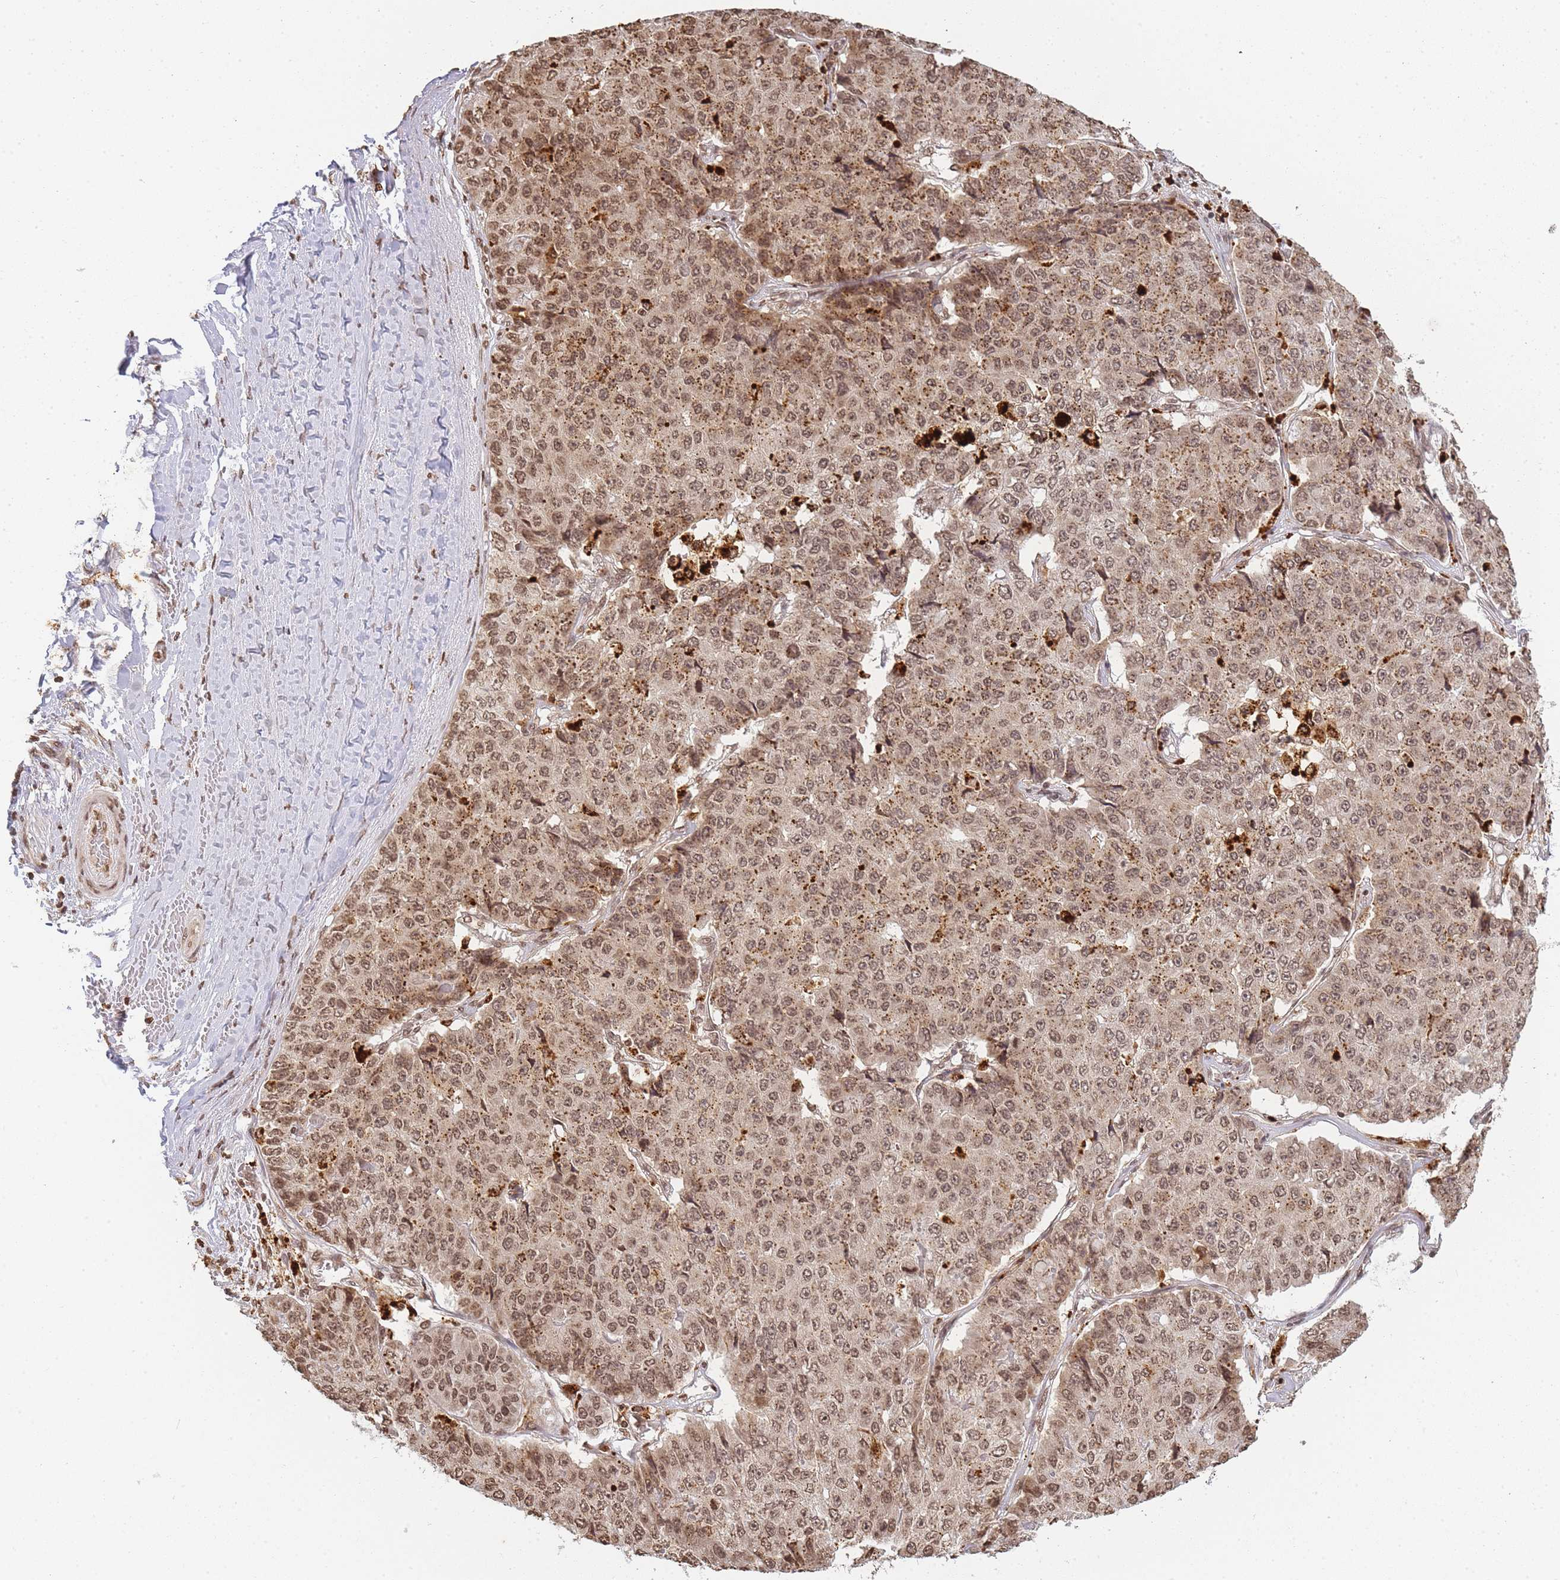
{"staining": {"intensity": "moderate", "quantity": ">75%", "location": "cytoplasmic/membranous,nuclear"}, "tissue": "pancreatic cancer", "cell_type": "Tumor cells", "image_type": "cancer", "snomed": [{"axis": "morphology", "description": "Adenocarcinoma, NOS"}, {"axis": "topography", "description": "Pancreas"}], "caption": "A photomicrograph of human pancreatic cancer stained for a protein exhibits moderate cytoplasmic/membranous and nuclear brown staining in tumor cells. Using DAB (brown) and hematoxylin (blue) stains, captured at high magnification using brightfield microscopy.", "gene": "WWTR1", "patient": {"sex": "male", "age": 50}}